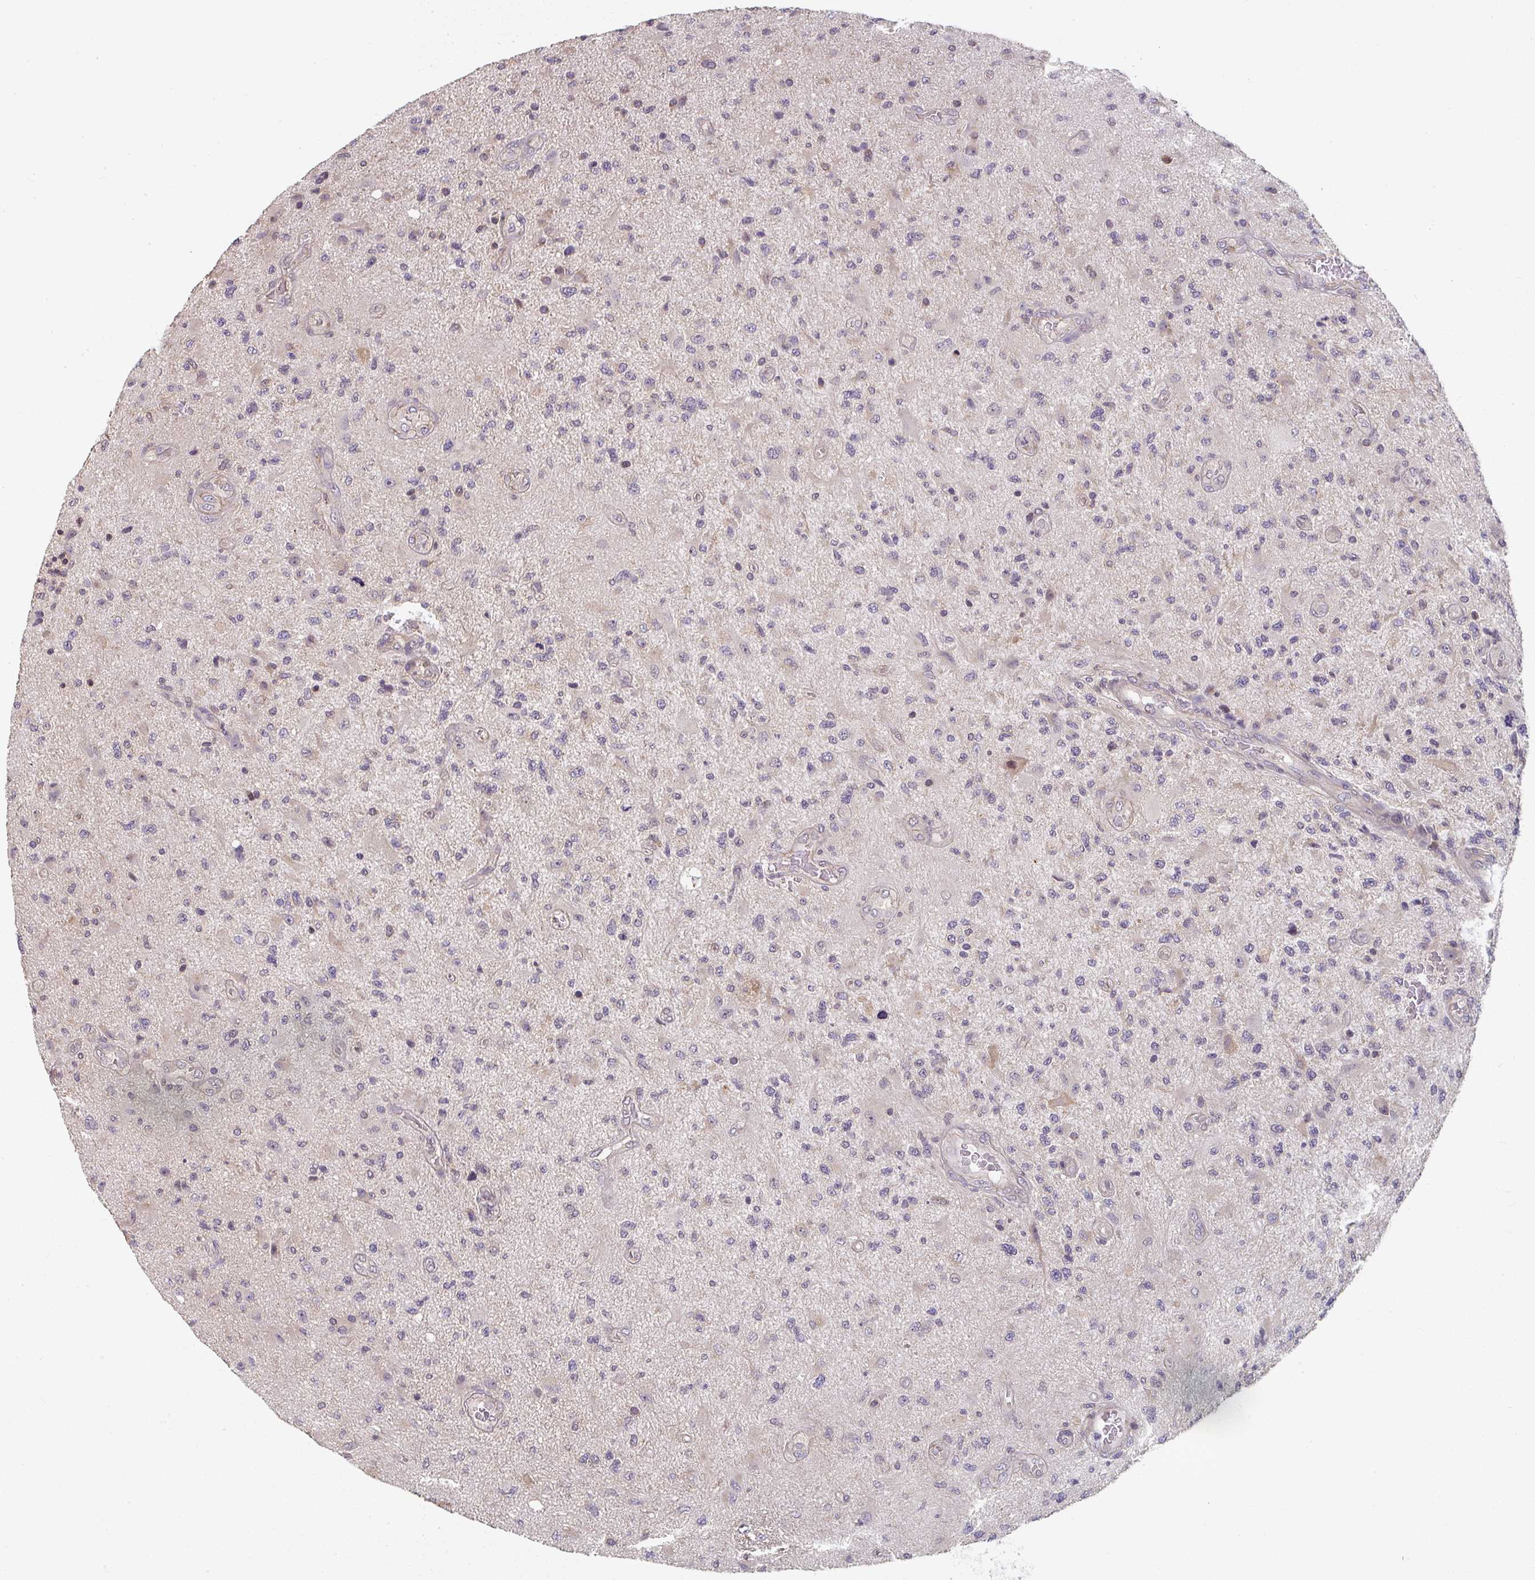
{"staining": {"intensity": "negative", "quantity": "none", "location": "none"}, "tissue": "glioma", "cell_type": "Tumor cells", "image_type": "cancer", "snomed": [{"axis": "morphology", "description": "Glioma, malignant, High grade"}, {"axis": "topography", "description": "Brain"}], "caption": "Tumor cells show no significant protein positivity in malignant high-grade glioma.", "gene": "RANGRF", "patient": {"sex": "male", "age": 67}}